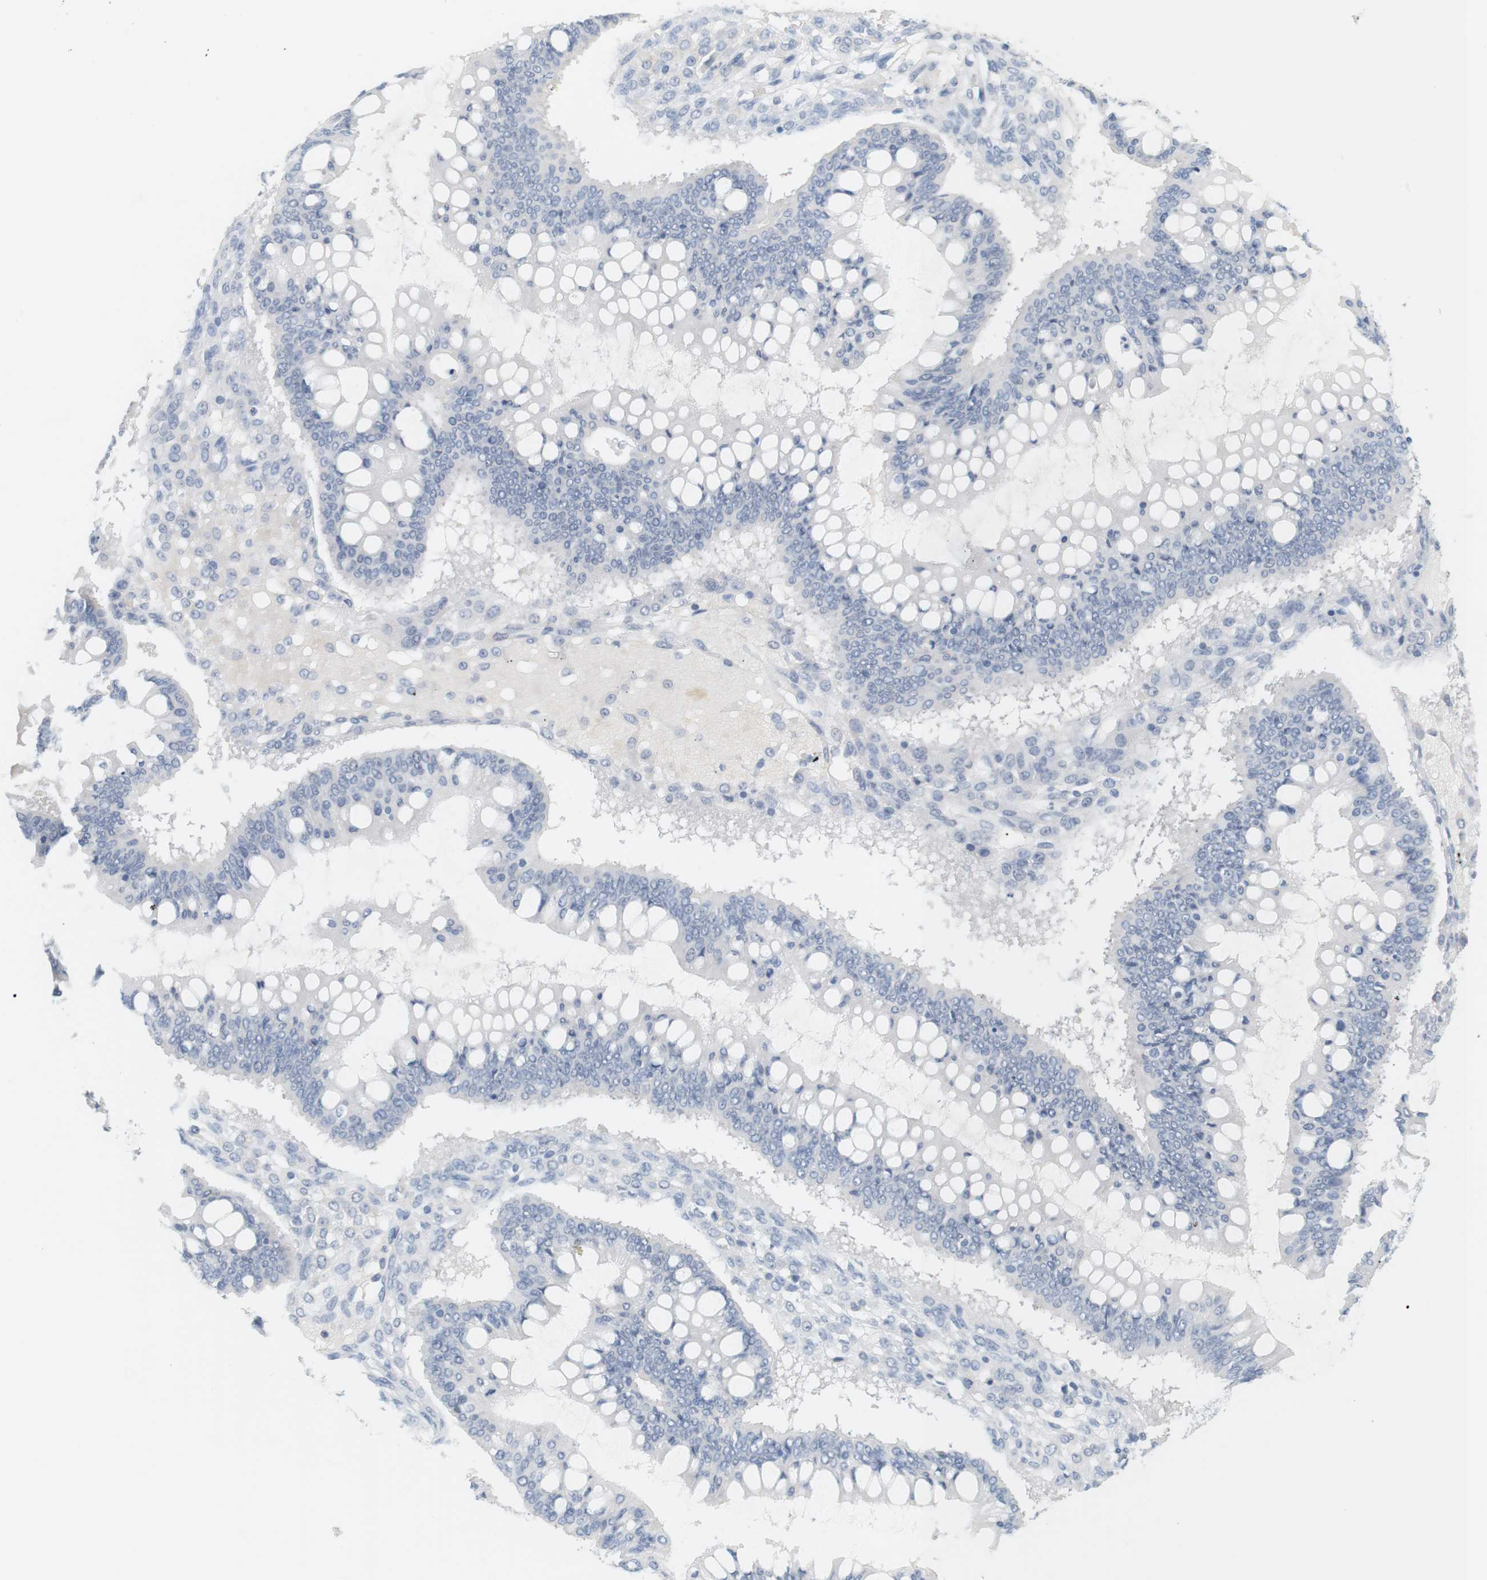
{"staining": {"intensity": "negative", "quantity": "none", "location": "none"}, "tissue": "ovarian cancer", "cell_type": "Tumor cells", "image_type": "cancer", "snomed": [{"axis": "morphology", "description": "Cystadenocarcinoma, mucinous, NOS"}, {"axis": "topography", "description": "Ovary"}], "caption": "Ovarian cancer stained for a protein using immunohistochemistry displays no expression tumor cells.", "gene": "OPRM1", "patient": {"sex": "female", "age": 73}}